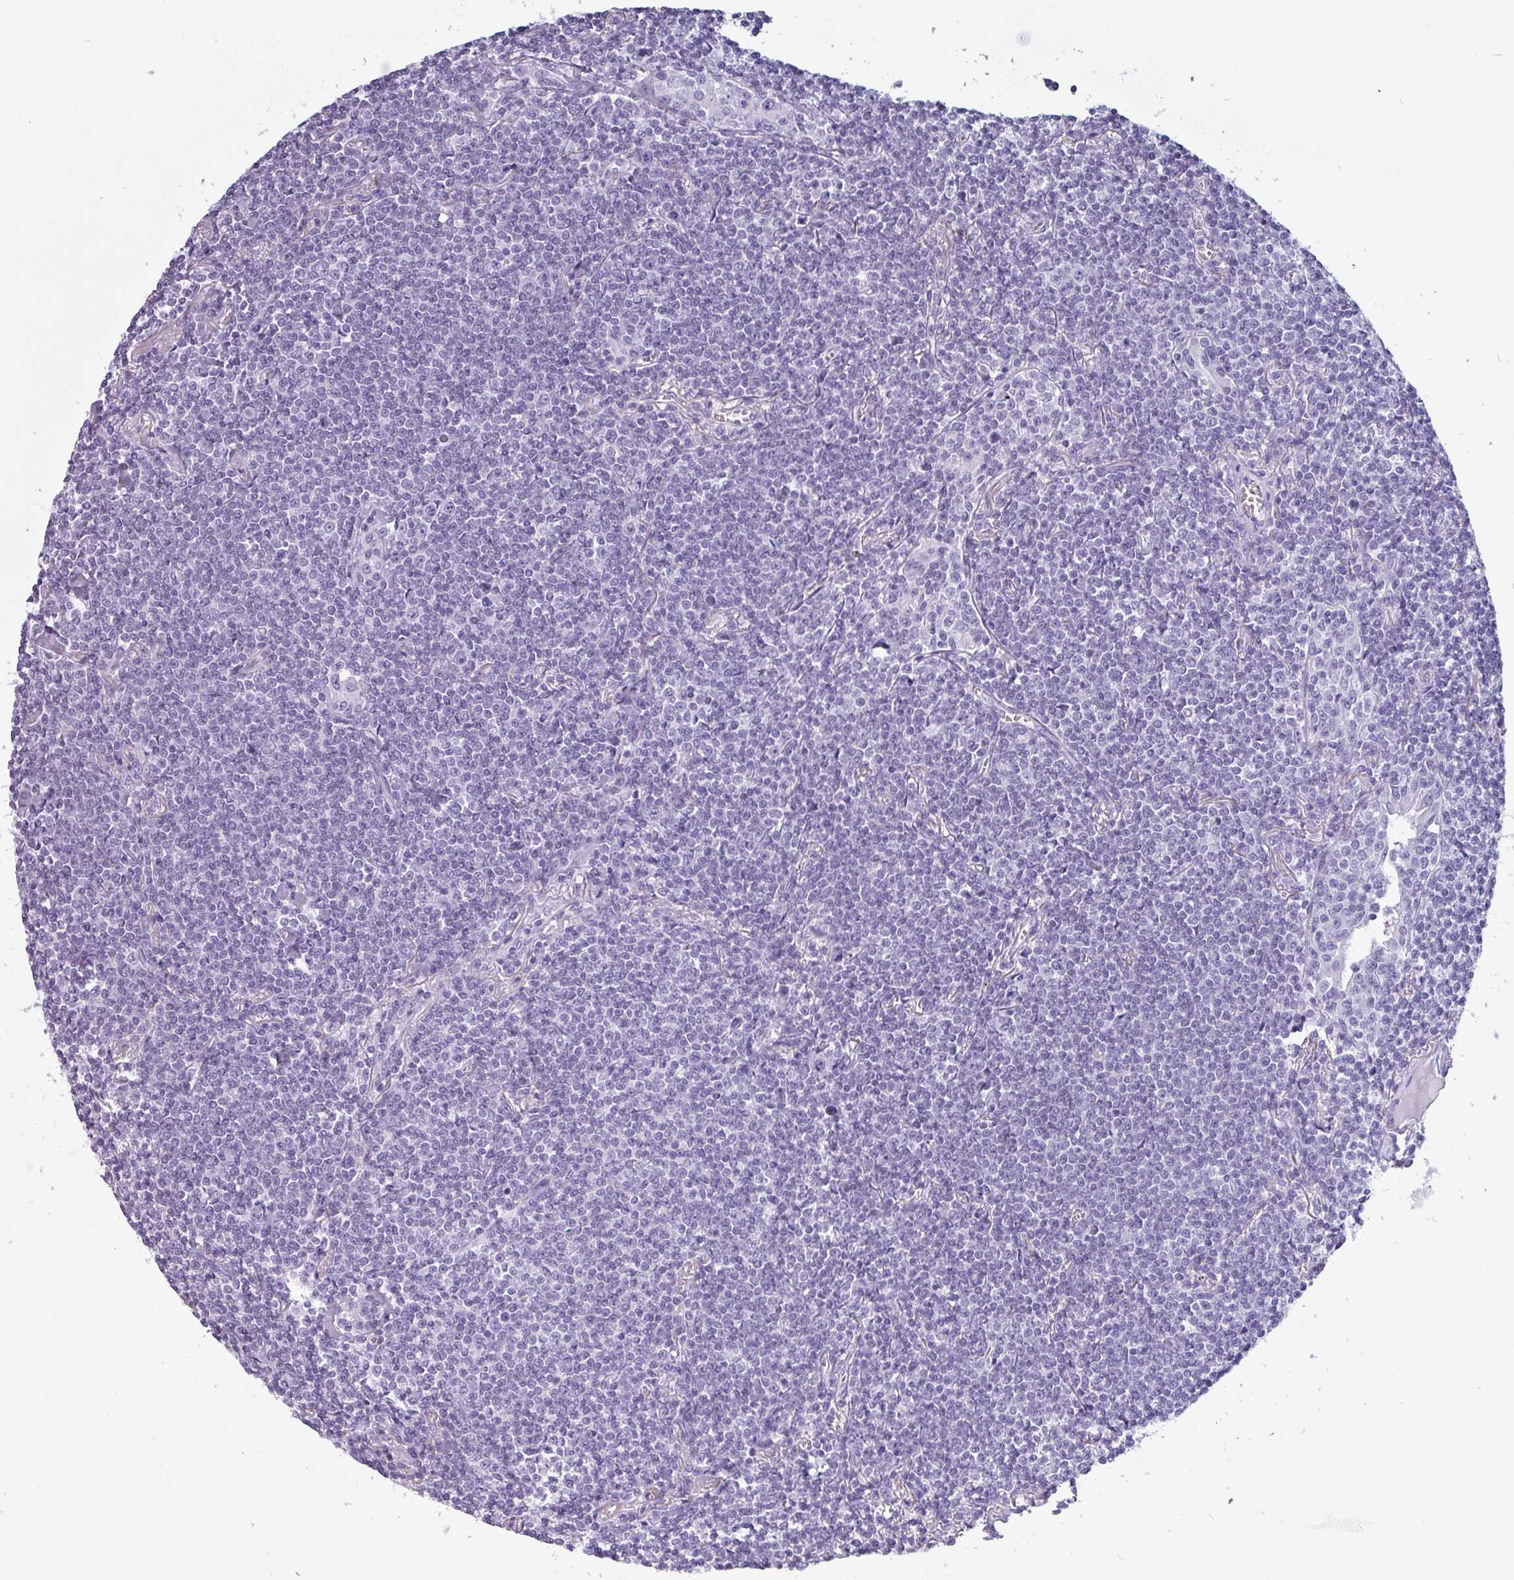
{"staining": {"intensity": "negative", "quantity": "none", "location": "none"}, "tissue": "lymphoma", "cell_type": "Tumor cells", "image_type": "cancer", "snomed": [{"axis": "morphology", "description": "Malignant lymphoma, non-Hodgkin's type, Low grade"}, {"axis": "topography", "description": "Lung"}], "caption": "Tumor cells are negative for brown protein staining in lymphoma.", "gene": "CAMK1", "patient": {"sex": "female", "age": 71}}